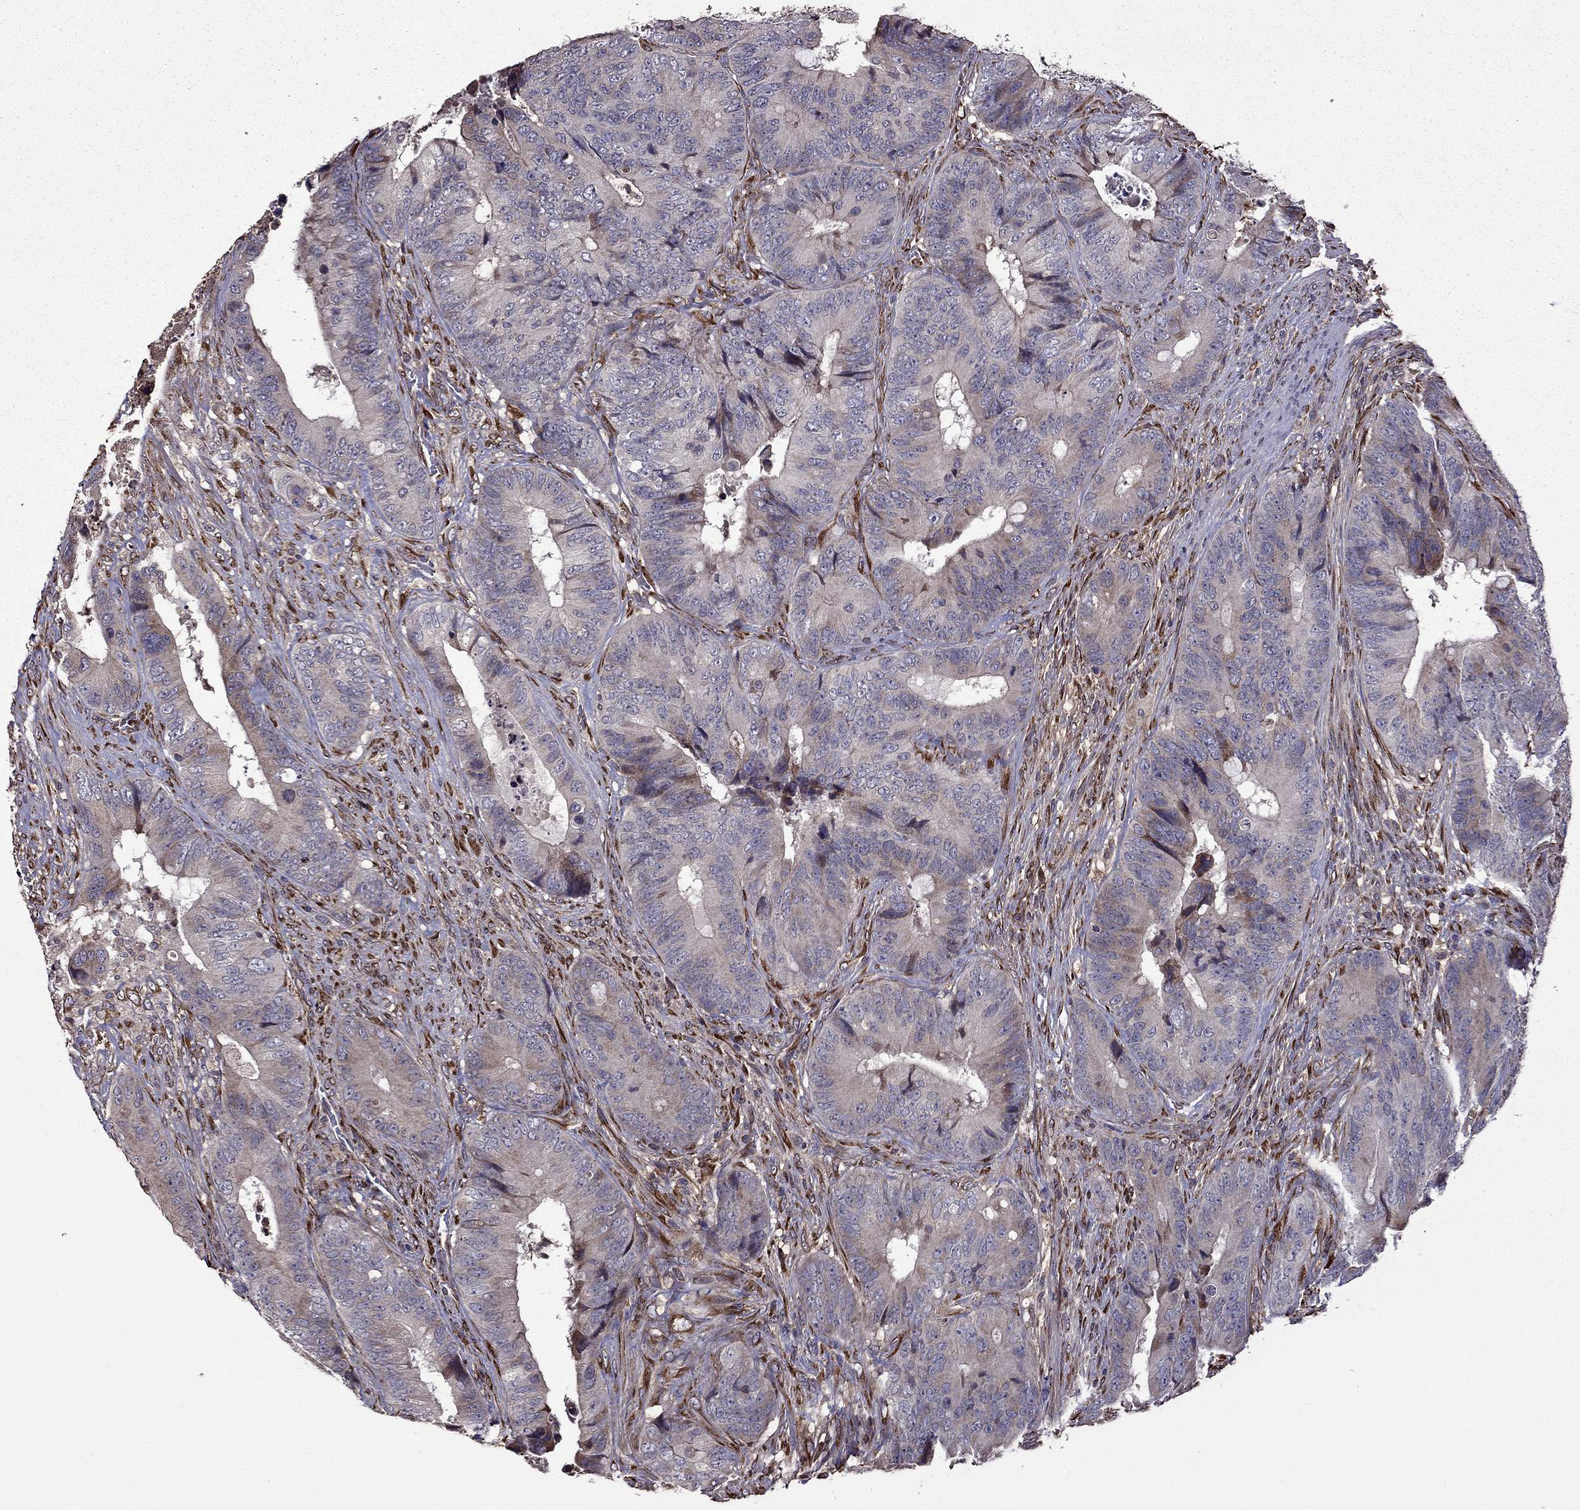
{"staining": {"intensity": "weak", "quantity": "<25%", "location": "cytoplasmic/membranous"}, "tissue": "colorectal cancer", "cell_type": "Tumor cells", "image_type": "cancer", "snomed": [{"axis": "morphology", "description": "Adenocarcinoma, NOS"}, {"axis": "topography", "description": "Colon"}], "caption": "Tumor cells are negative for protein expression in human adenocarcinoma (colorectal).", "gene": "IKBIP", "patient": {"sex": "male", "age": 84}}